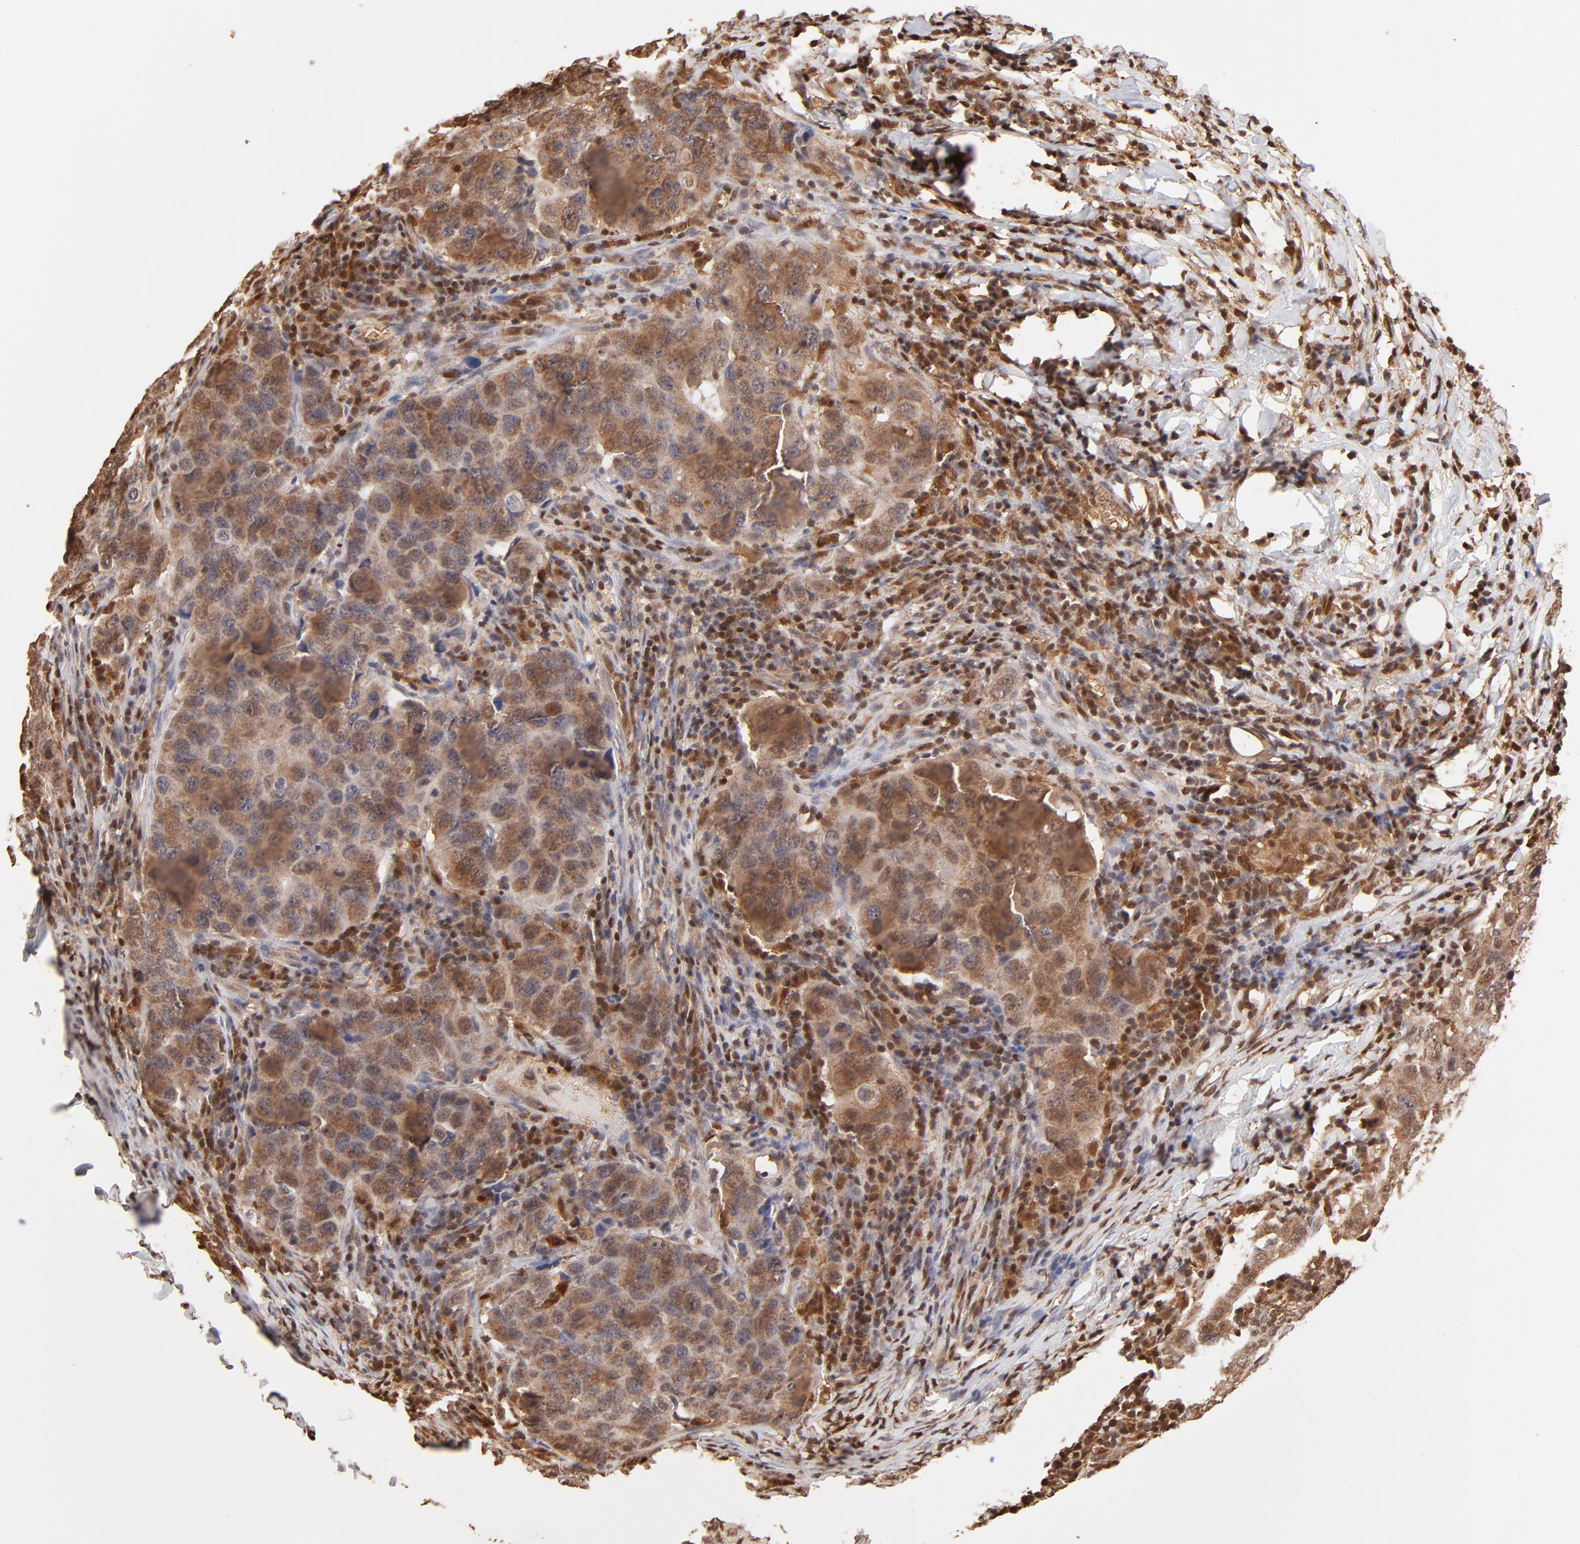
{"staining": {"intensity": "moderate", "quantity": ">75%", "location": "cytoplasmic/membranous"}, "tissue": "breast cancer", "cell_type": "Tumor cells", "image_type": "cancer", "snomed": [{"axis": "morphology", "description": "Duct carcinoma"}, {"axis": "topography", "description": "Breast"}], "caption": "A micrograph showing moderate cytoplasmic/membranous expression in about >75% of tumor cells in breast intraductal carcinoma, as visualized by brown immunohistochemical staining.", "gene": "CASP1", "patient": {"sex": "female", "age": 54}}